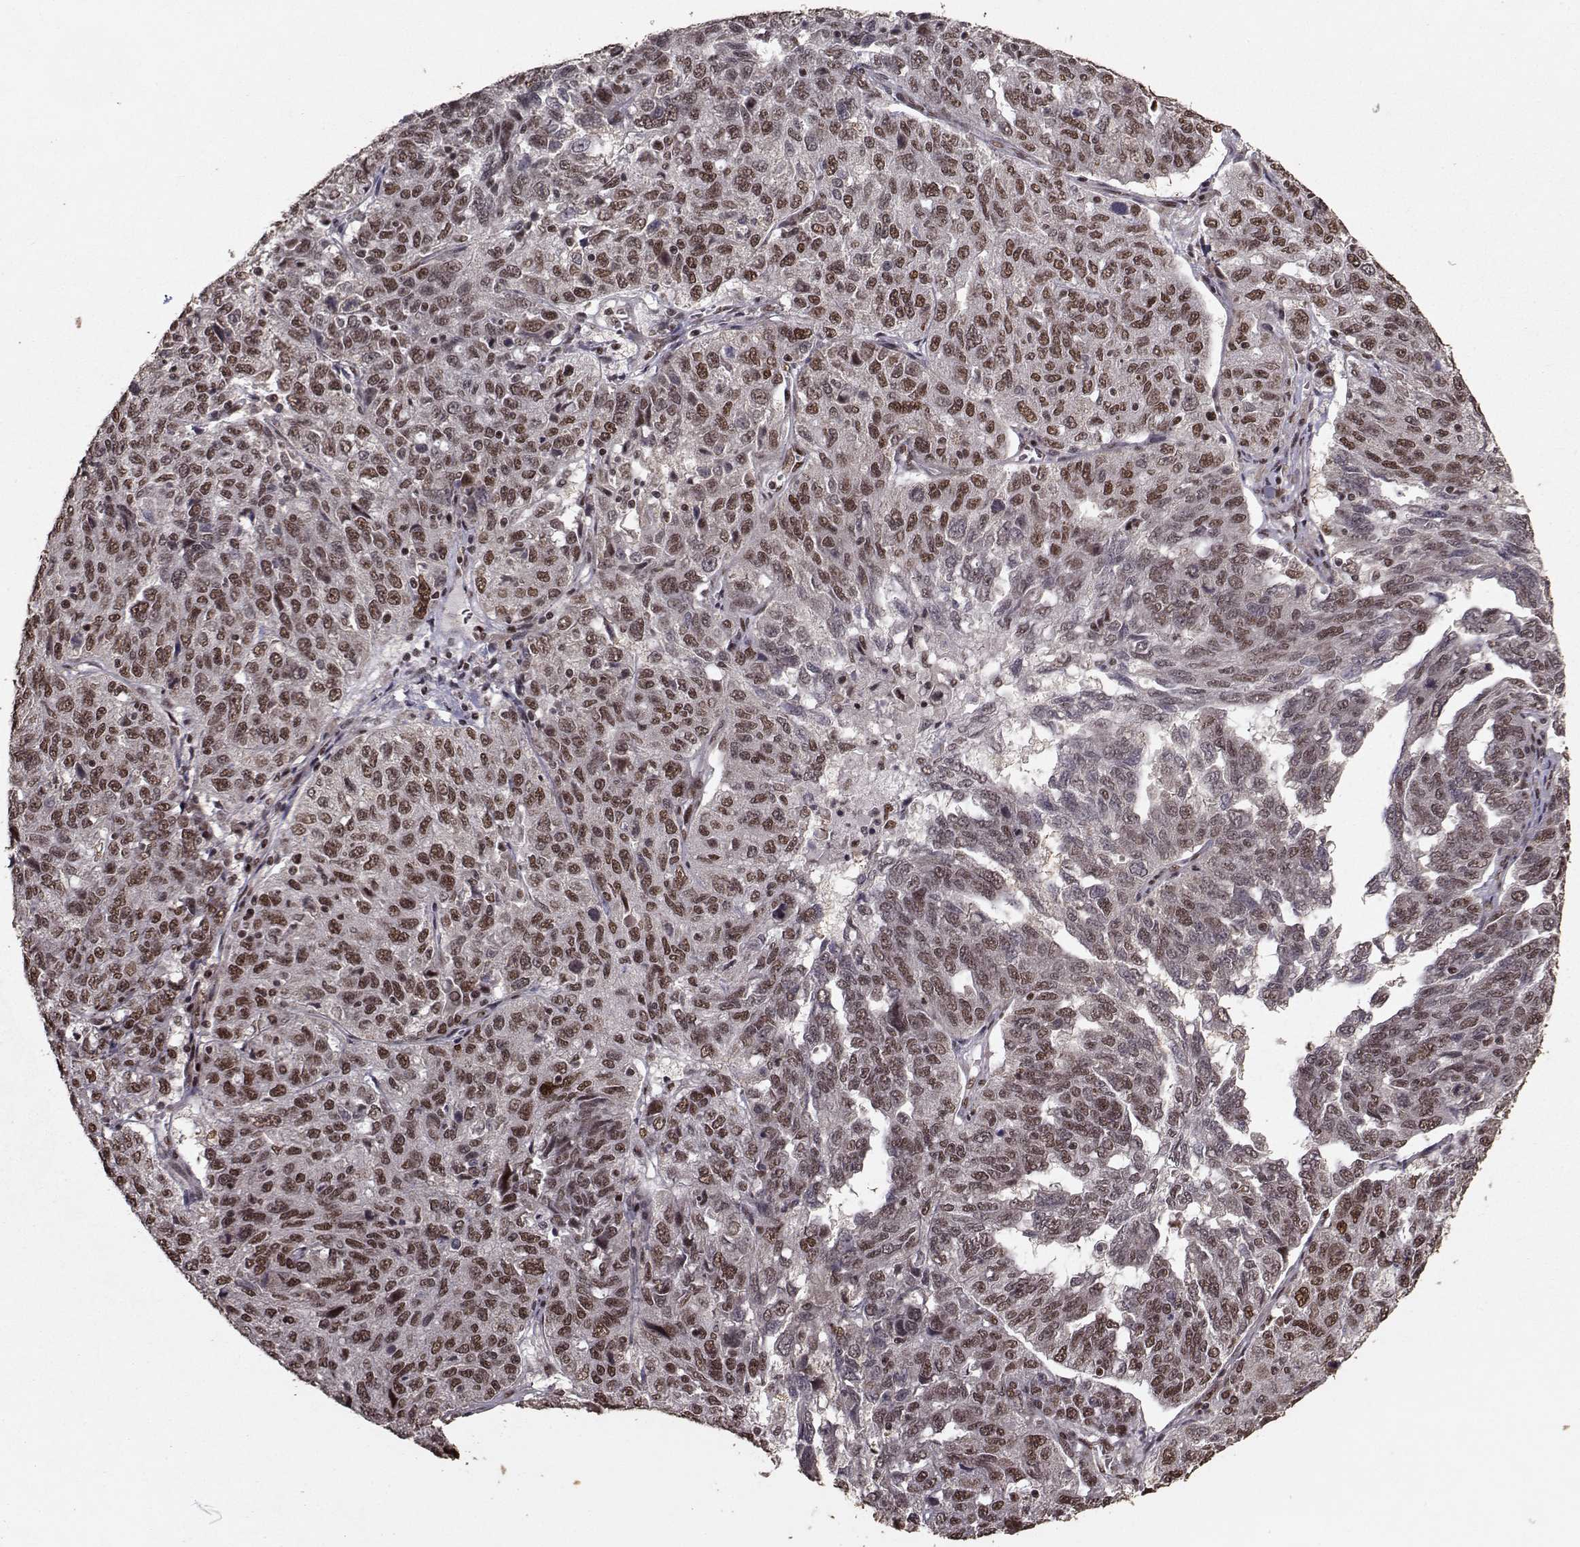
{"staining": {"intensity": "strong", "quantity": ">75%", "location": "nuclear"}, "tissue": "ovarian cancer", "cell_type": "Tumor cells", "image_type": "cancer", "snomed": [{"axis": "morphology", "description": "Cystadenocarcinoma, serous, NOS"}, {"axis": "topography", "description": "Ovary"}], "caption": "A histopathology image of human ovarian cancer stained for a protein reveals strong nuclear brown staining in tumor cells. Using DAB (brown) and hematoxylin (blue) stains, captured at high magnification using brightfield microscopy.", "gene": "SF1", "patient": {"sex": "female", "age": 71}}